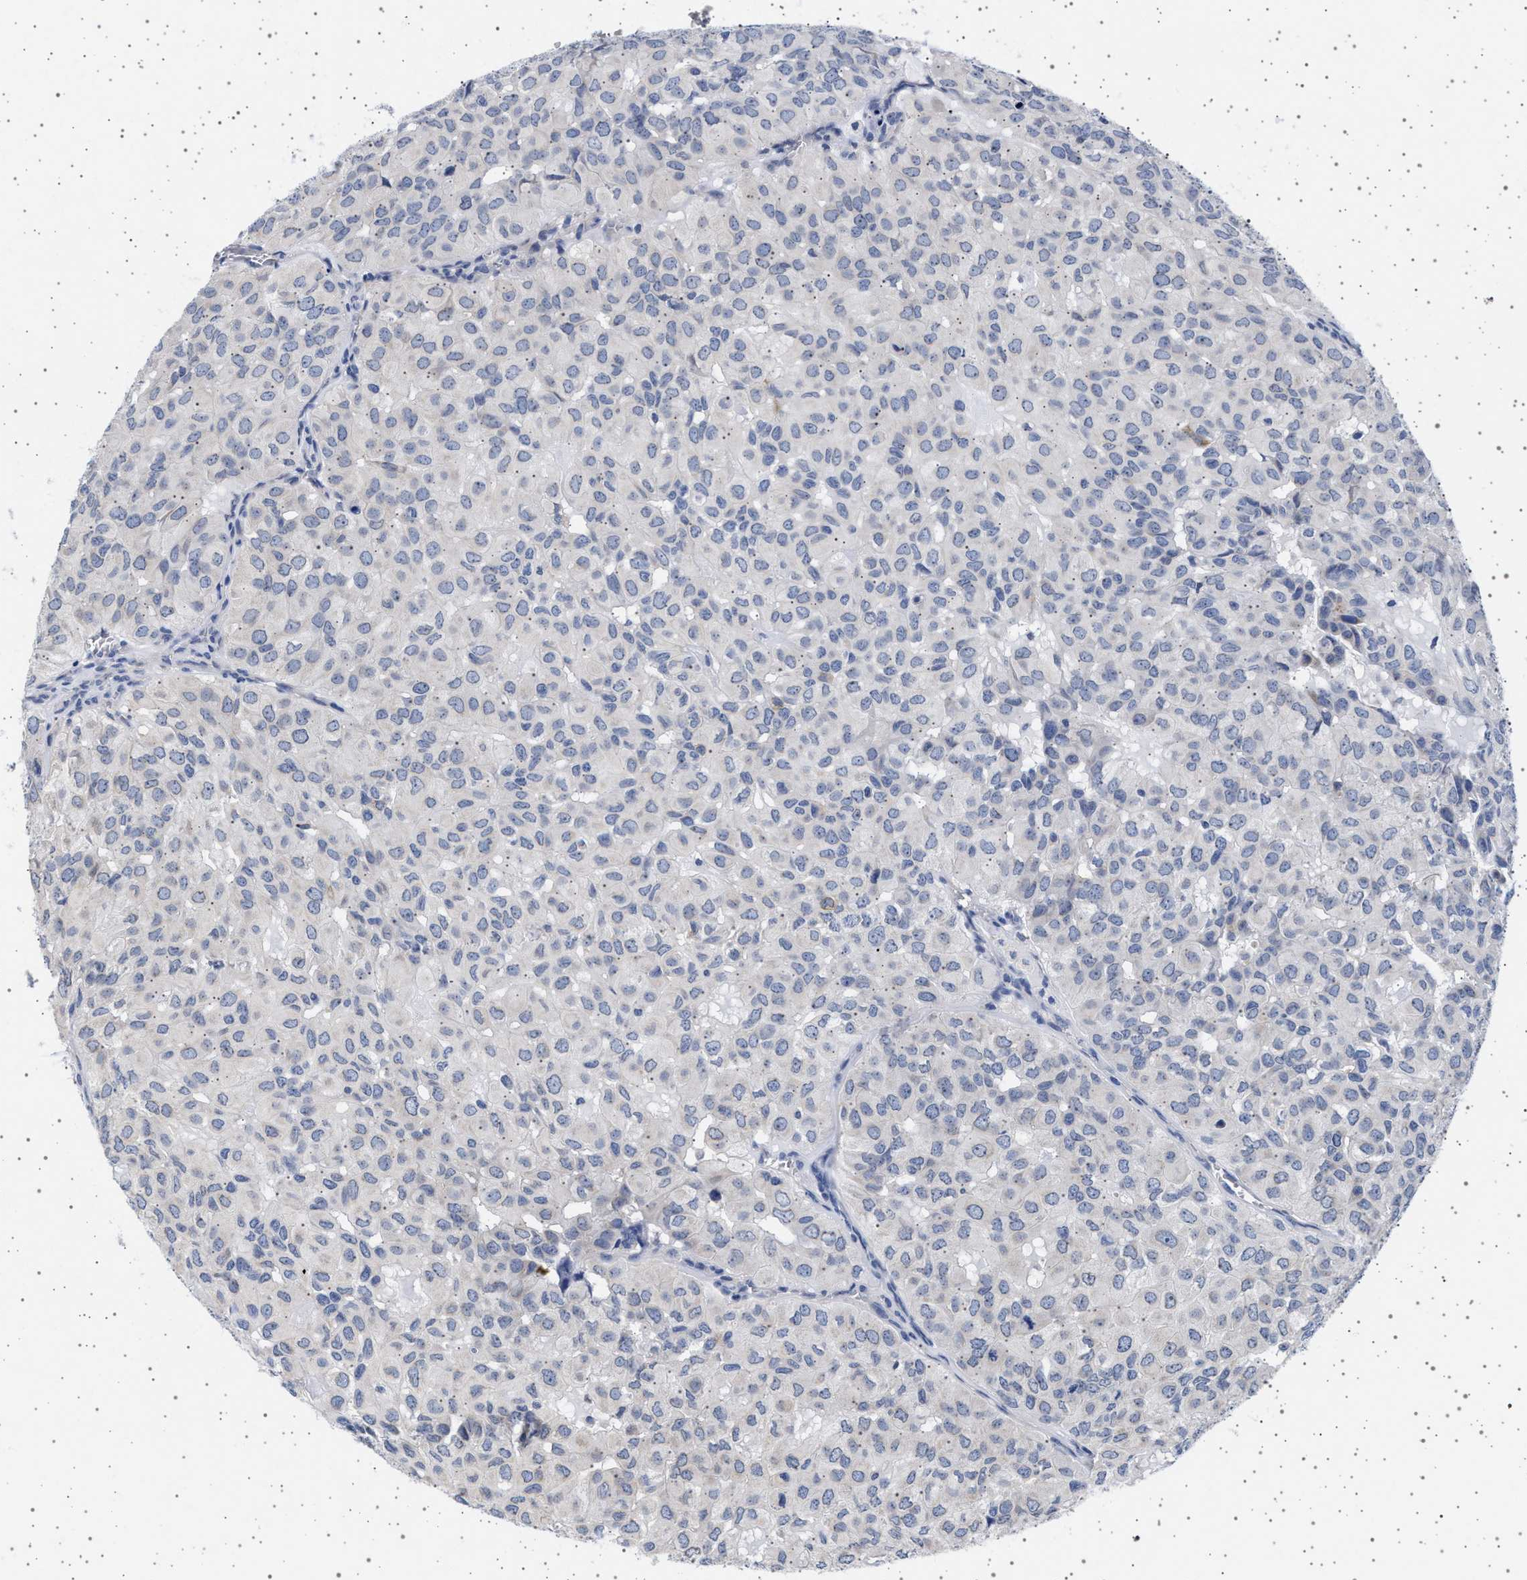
{"staining": {"intensity": "negative", "quantity": "none", "location": "none"}, "tissue": "head and neck cancer", "cell_type": "Tumor cells", "image_type": "cancer", "snomed": [{"axis": "morphology", "description": "Adenocarcinoma, NOS"}, {"axis": "topography", "description": "Salivary gland, NOS"}, {"axis": "topography", "description": "Head-Neck"}], "caption": "DAB immunohistochemical staining of human adenocarcinoma (head and neck) shows no significant staining in tumor cells. Brightfield microscopy of IHC stained with DAB (brown) and hematoxylin (blue), captured at high magnification.", "gene": "TRMT10B", "patient": {"sex": "female", "age": 76}}